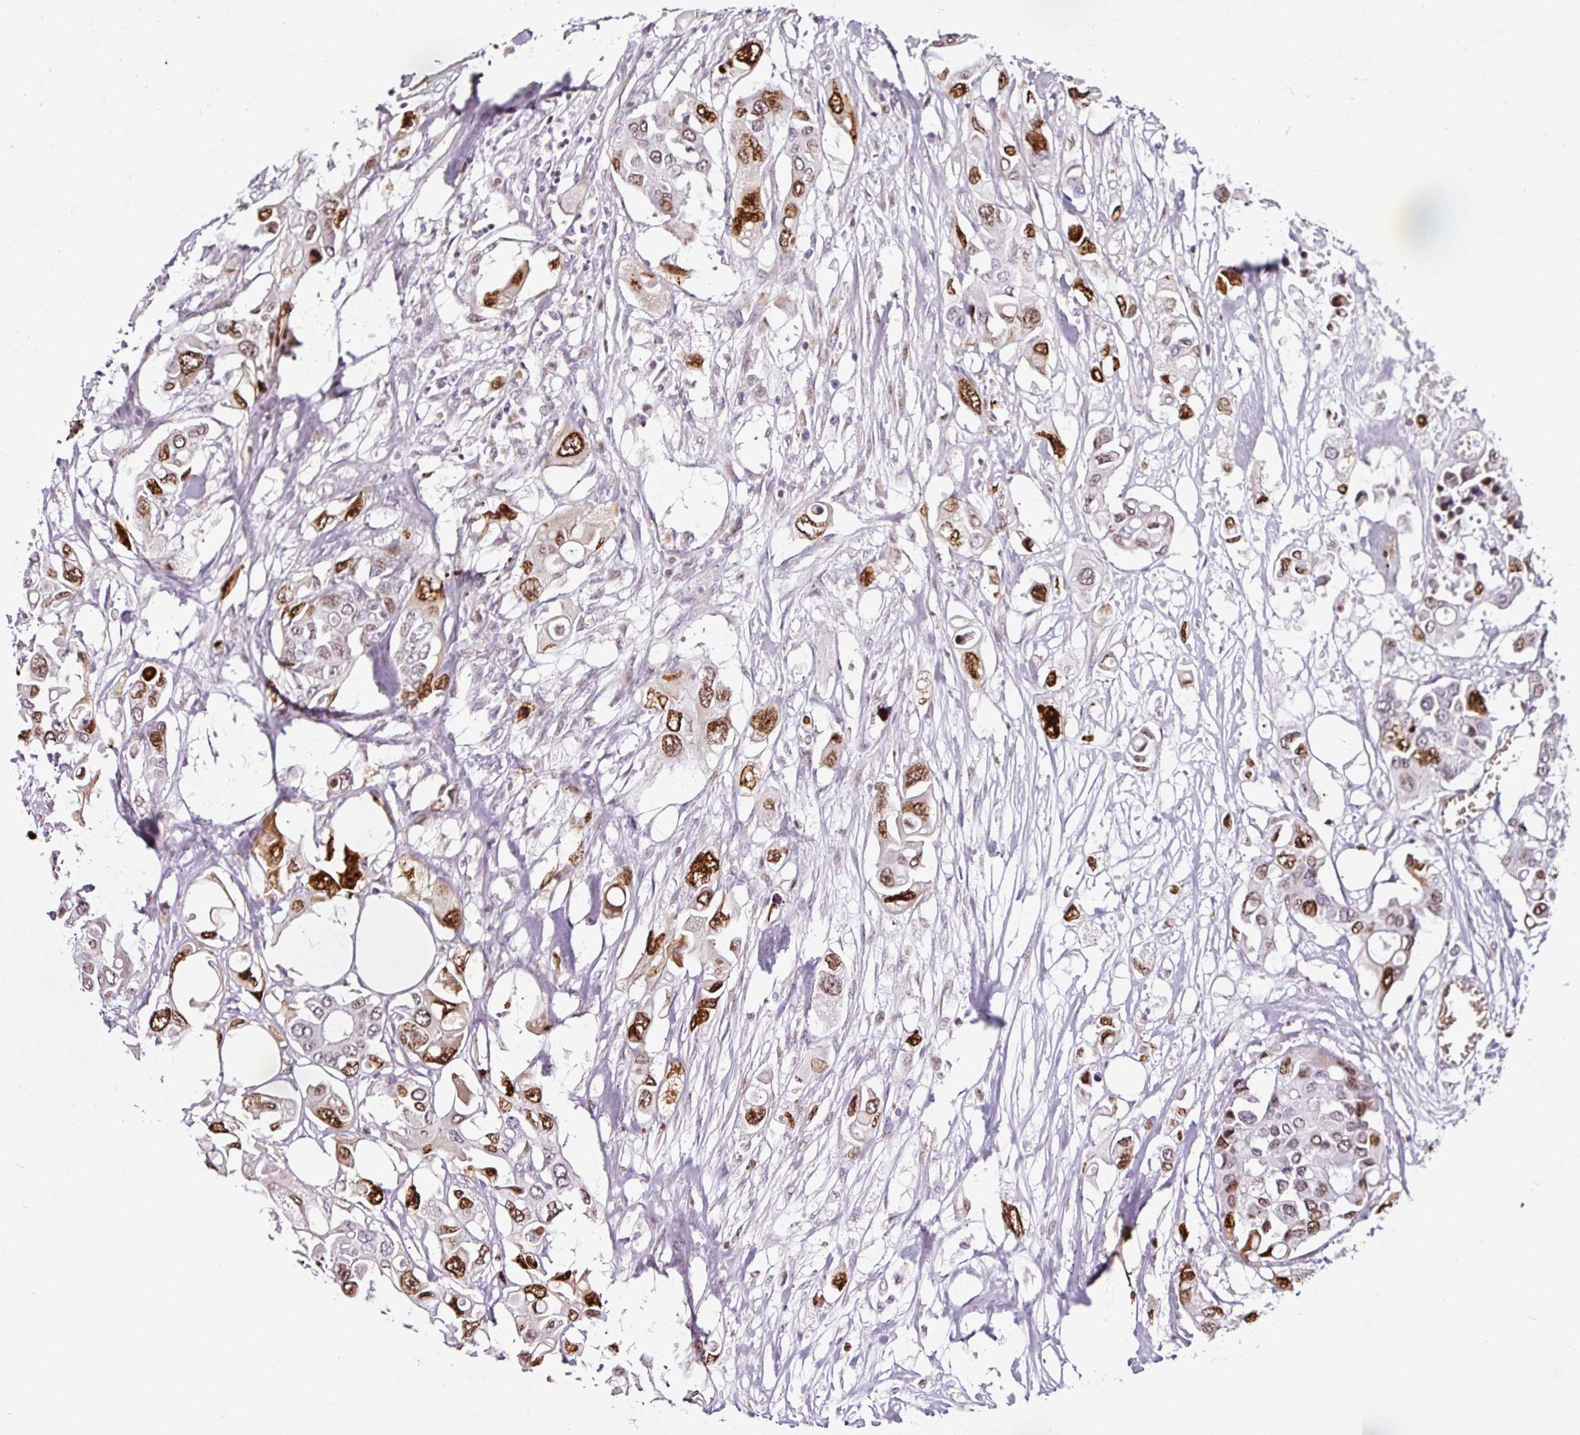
{"staining": {"intensity": "moderate", "quantity": ">75%", "location": "nuclear"}, "tissue": "colorectal cancer", "cell_type": "Tumor cells", "image_type": "cancer", "snomed": [{"axis": "morphology", "description": "Adenocarcinoma, NOS"}, {"axis": "topography", "description": "Colon"}], "caption": "Moderate nuclear staining for a protein is appreciated in about >75% of tumor cells of adenocarcinoma (colorectal) using immunohistochemistry (IHC).", "gene": "SYT8", "patient": {"sex": "male", "age": 77}}